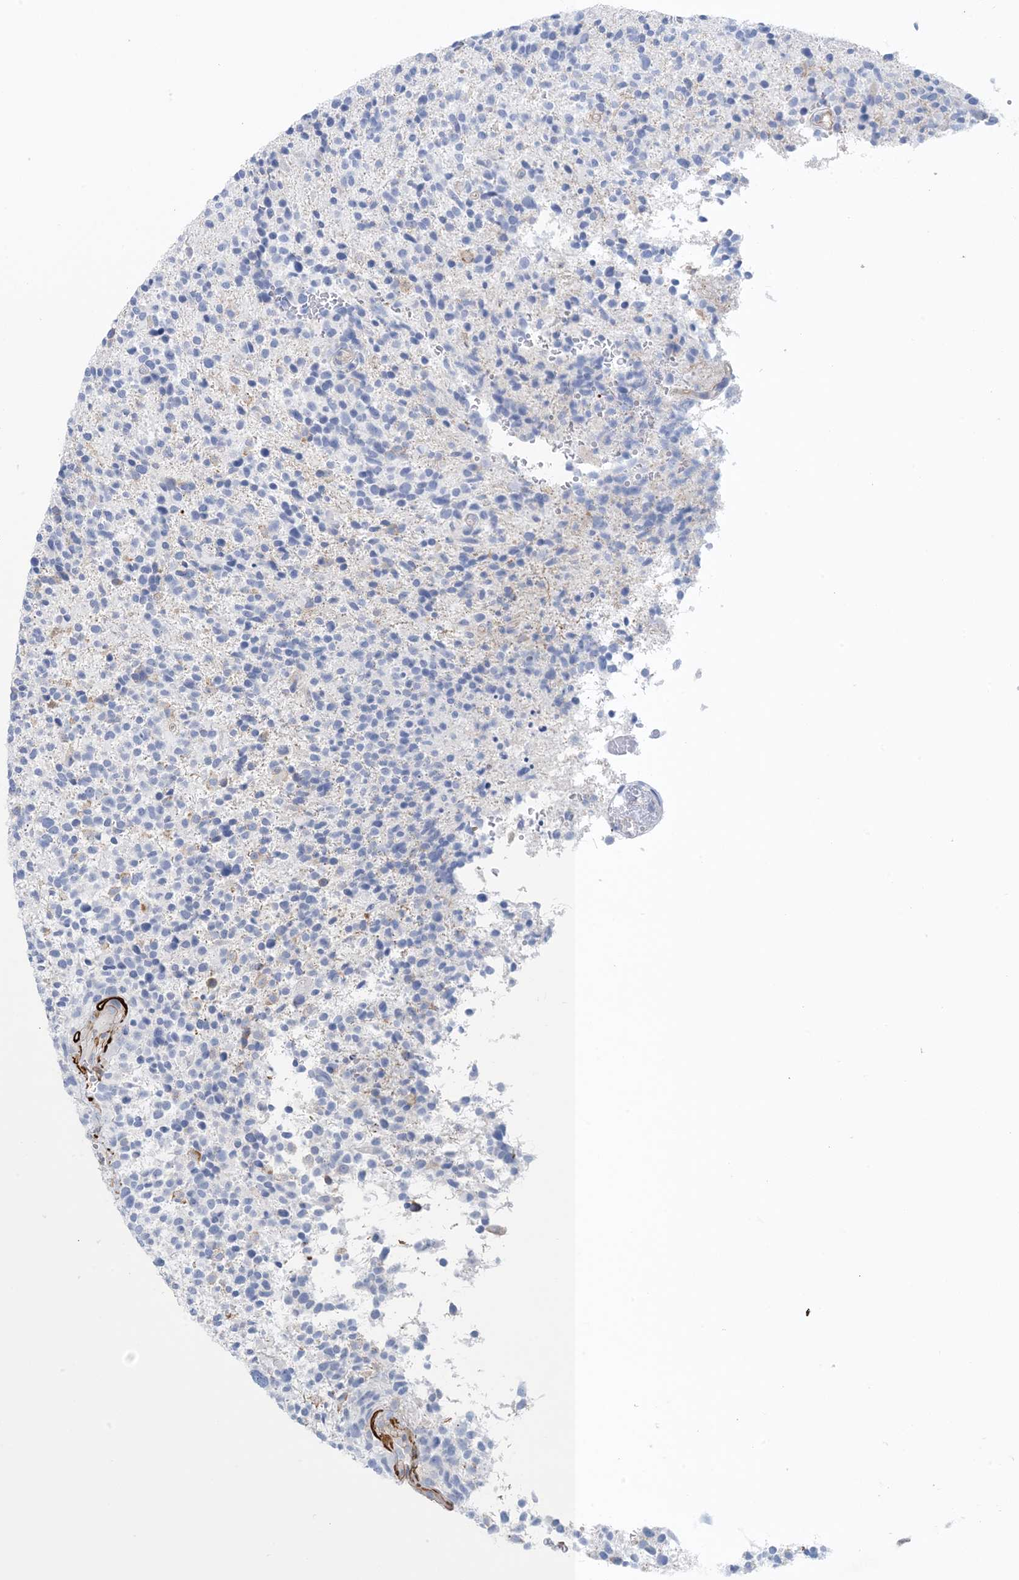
{"staining": {"intensity": "negative", "quantity": "none", "location": "none"}, "tissue": "glioma", "cell_type": "Tumor cells", "image_type": "cancer", "snomed": [{"axis": "morphology", "description": "Glioma, malignant, High grade"}, {"axis": "topography", "description": "Brain"}], "caption": "DAB (3,3'-diaminobenzidine) immunohistochemical staining of human glioma exhibits no significant staining in tumor cells.", "gene": "SHANK1", "patient": {"sex": "male", "age": 72}}